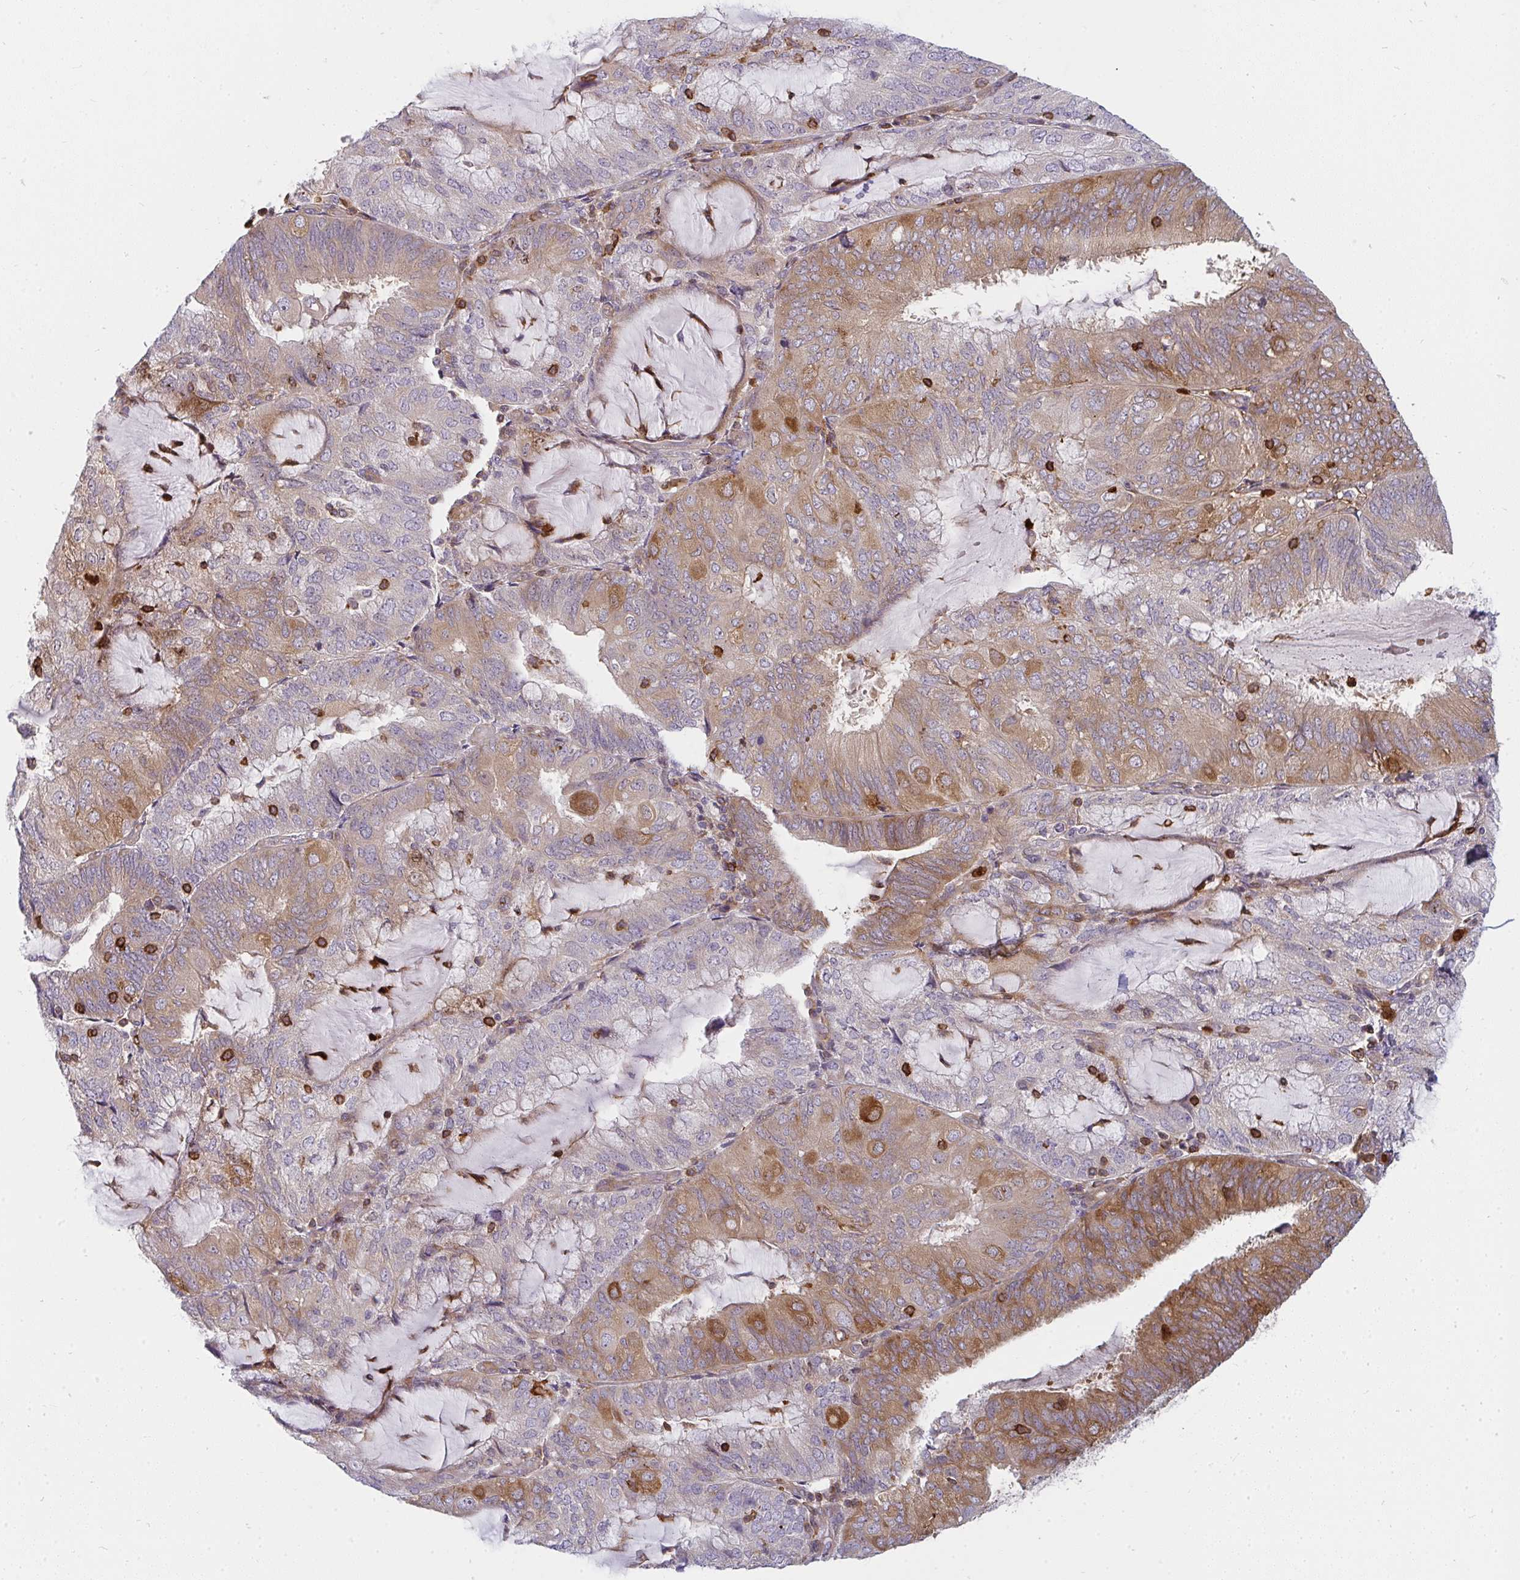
{"staining": {"intensity": "moderate", "quantity": "25%-75%", "location": "cytoplasmic/membranous"}, "tissue": "endometrial cancer", "cell_type": "Tumor cells", "image_type": "cancer", "snomed": [{"axis": "morphology", "description": "Adenocarcinoma, NOS"}, {"axis": "topography", "description": "Endometrium"}], "caption": "Immunohistochemistry (DAB) staining of endometrial cancer reveals moderate cytoplasmic/membranous protein staining in approximately 25%-75% of tumor cells. The protein of interest is shown in brown color, while the nuclei are stained blue.", "gene": "CSF3R", "patient": {"sex": "female", "age": 81}}